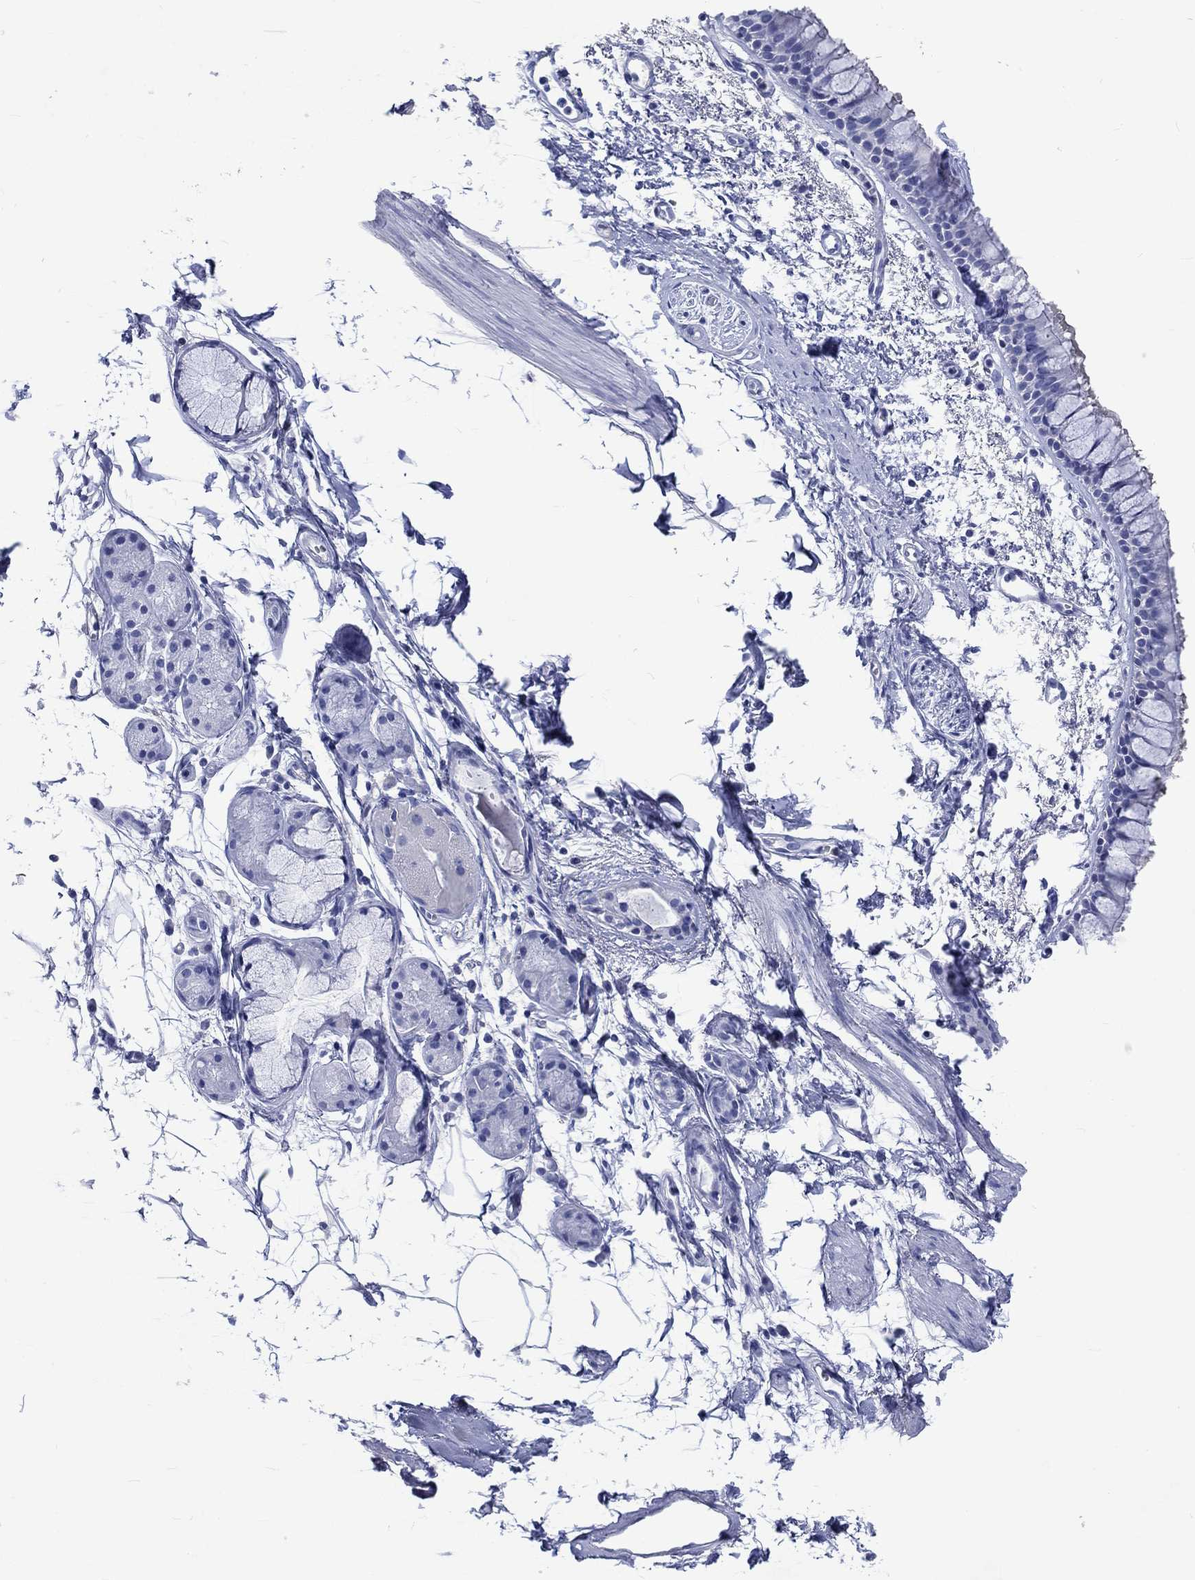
{"staining": {"intensity": "negative", "quantity": "none", "location": "none"}, "tissue": "bronchus", "cell_type": "Respiratory epithelial cells", "image_type": "normal", "snomed": [{"axis": "morphology", "description": "Normal tissue, NOS"}, {"axis": "topography", "description": "Cartilage tissue"}, {"axis": "topography", "description": "Bronchus"}], "caption": "Protein analysis of unremarkable bronchus exhibits no significant positivity in respiratory epithelial cells.", "gene": "CACNG3", "patient": {"sex": "male", "age": 66}}